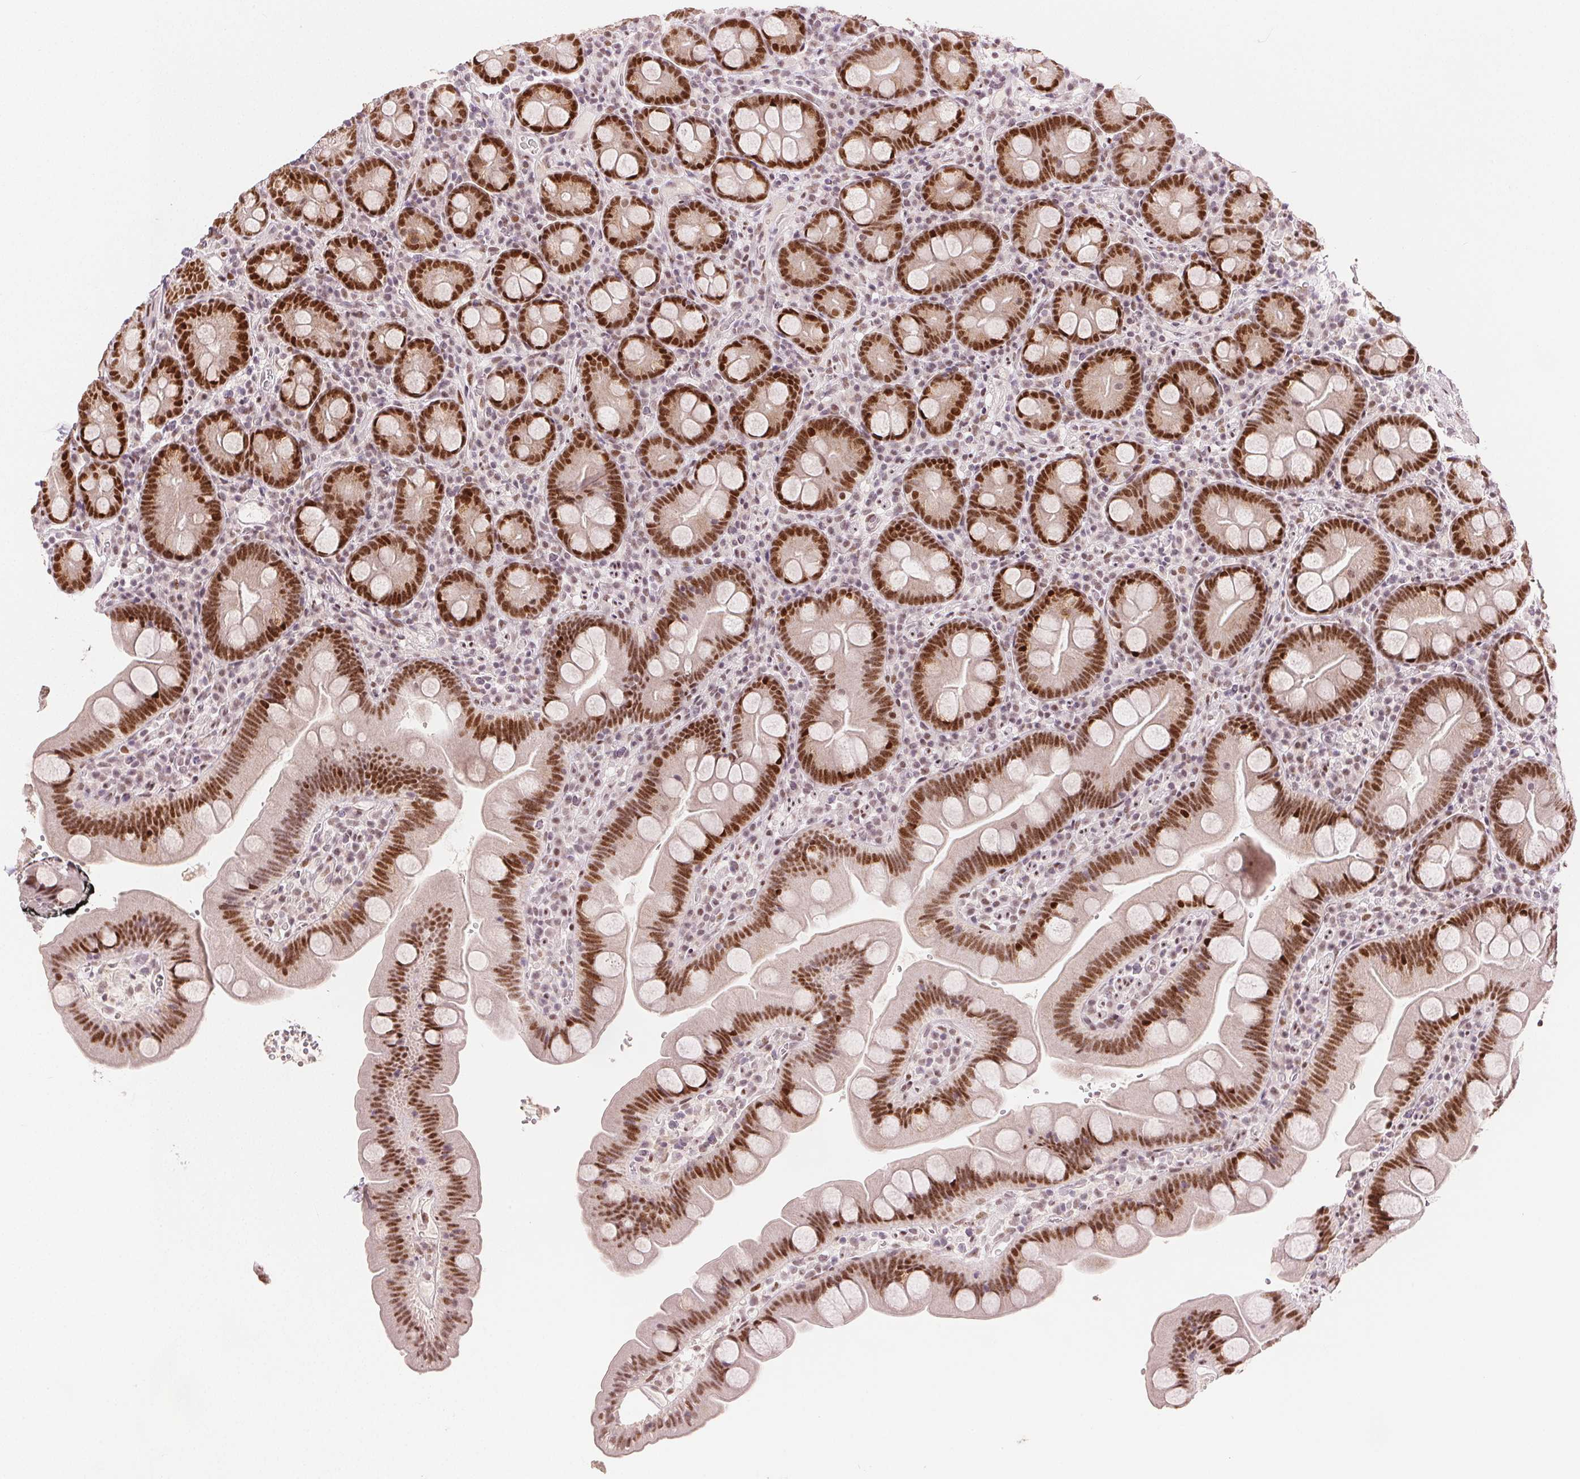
{"staining": {"intensity": "strong", "quantity": ">75%", "location": "nuclear"}, "tissue": "small intestine", "cell_type": "Glandular cells", "image_type": "normal", "snomed": [{"axis": "morphology", "description": "Normal tissue, NOS"}, {"axis": "topography", "description": "Small intestine"}], "caption": "Approximately >75% of glandular cells in unremarkable small intestine display strong nuclear protein staining as visualized by brown immunohistochemical staining.", "gene": "ZNF703", "patient": {"sex": "female", "age": 68}}